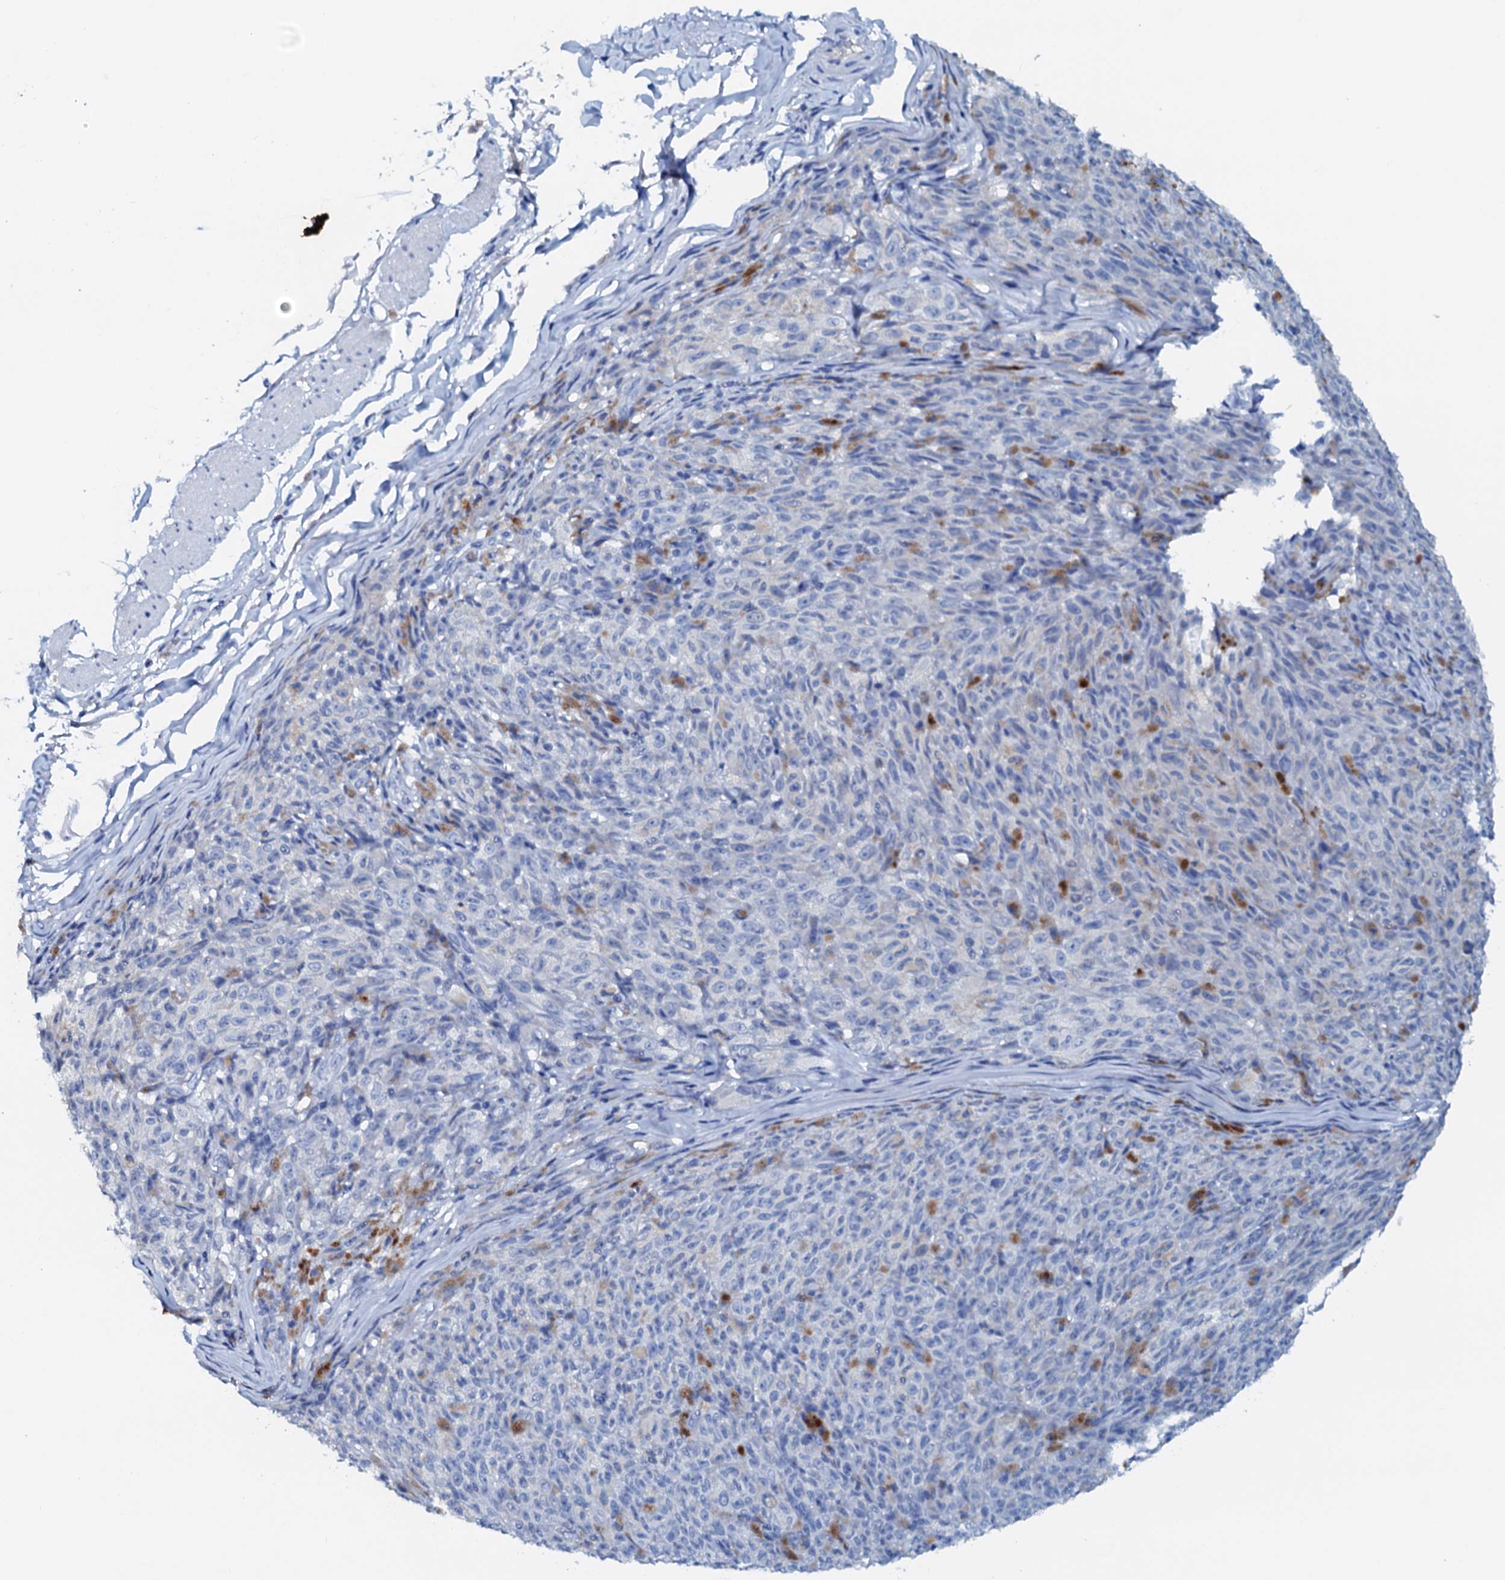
{"staining": {"intensity": "negative", "quantity": "none", "location": "none"}, "tissue": "melanoma", "cell_type": "Tumor cells", "image_type": "cancer", "snomed": [{"axis": "morphology", "description": "Malignant melanoma, NOS"}, {"axis": "topography", "description": "Skin"}], "caption": "Immunohistochemical staining of human malignant melanoma shows no significant positivity in tumor cells.", "gene": "AMER2", "patient": {"sex": "female", "age": 82}}